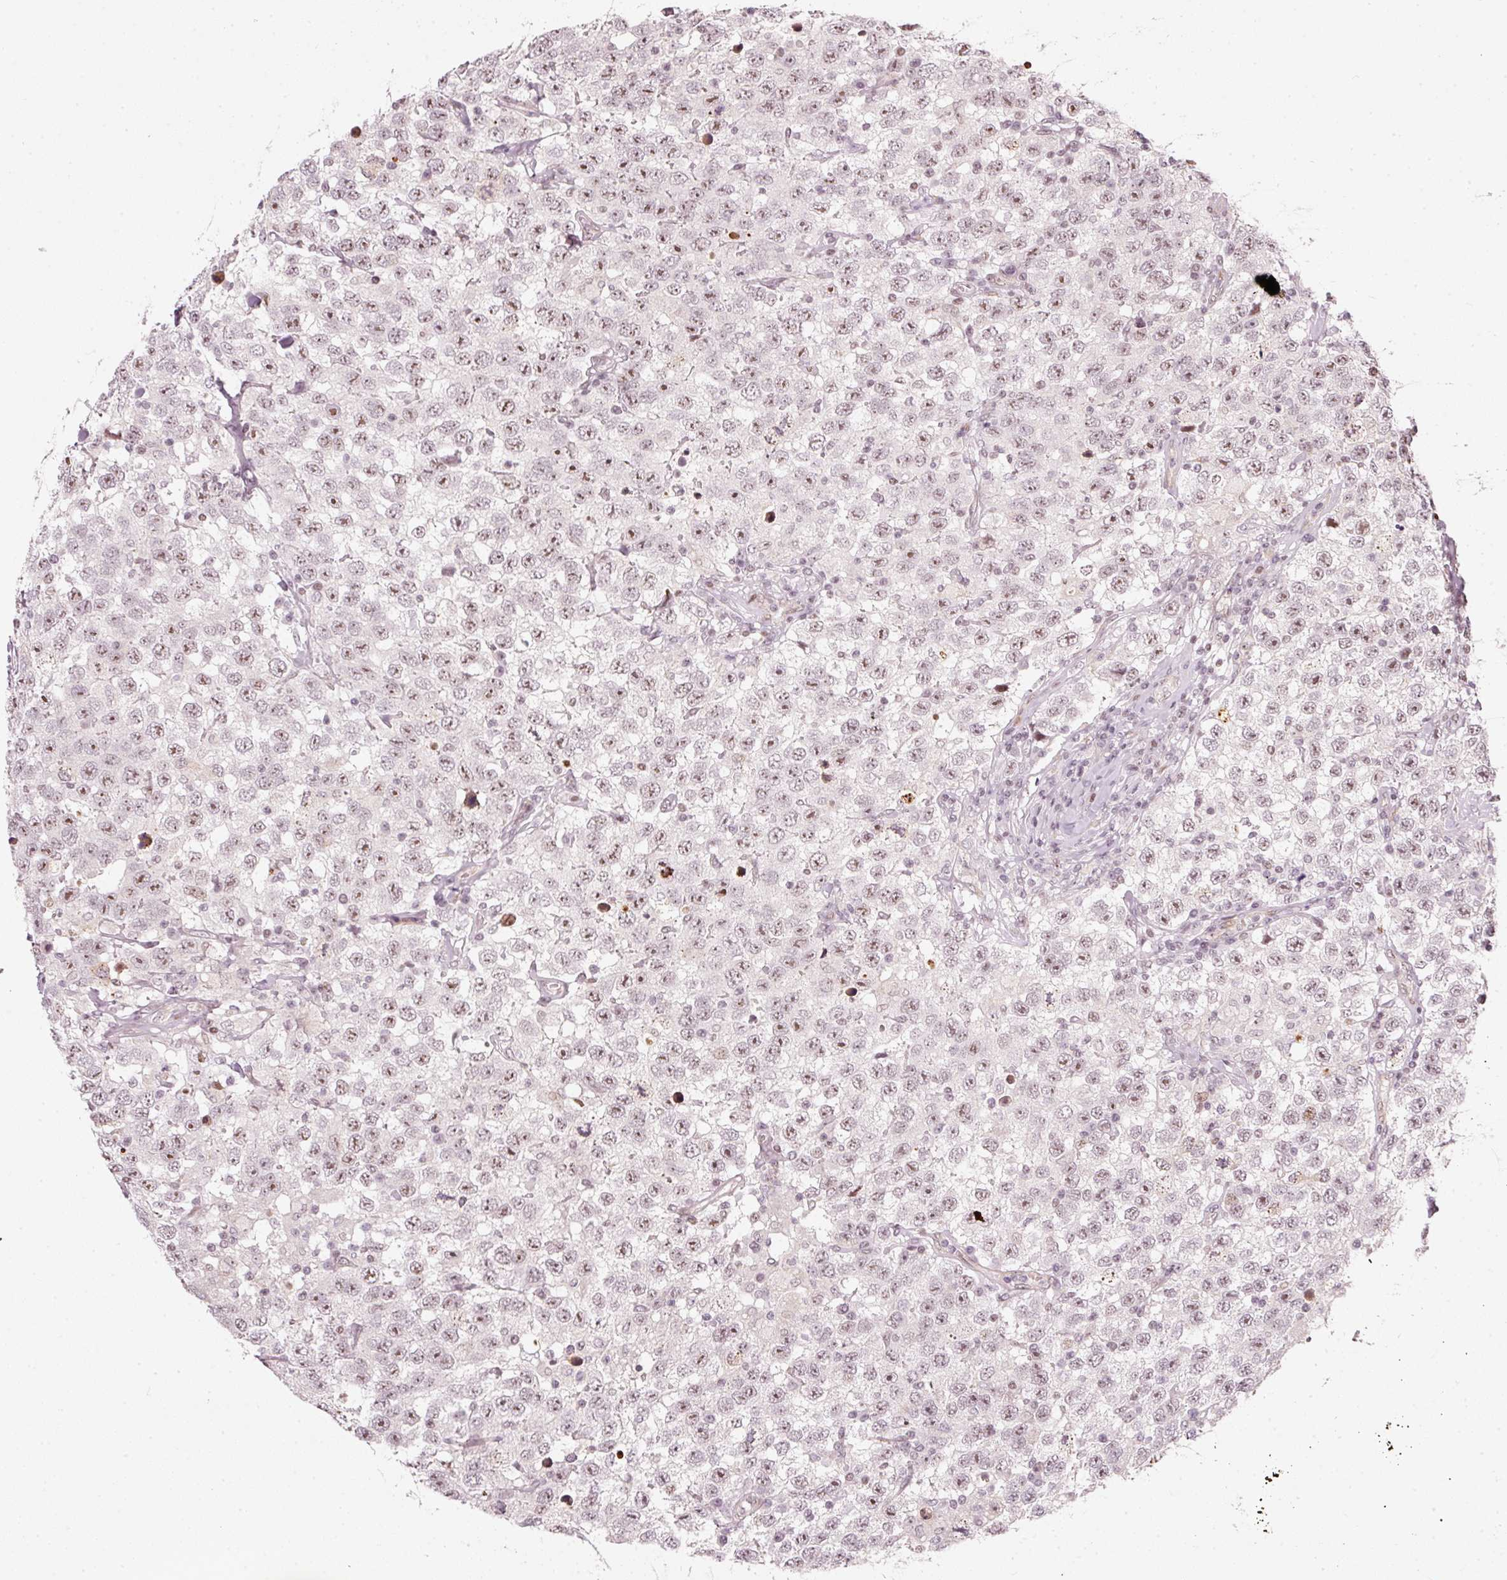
{"staining": {"intensity": "moderate", "quantity": "<25%", "location": "nuclear"}, "tissue": "testis cancer", "cell_type": "Tumor cells", "image_type": "cancer", "snomed": [{"axis": "morphology", "description": "Seminoma, NOS"}, {"axis": "topography", "description": "Testis"}], "caption": "Tumor cells show low levels of moderate nuclear staining in approximately <25% of cells in seminoma (testis).", "gene": "MXRA8", "patient": {"sex": "male", "age": 41}}